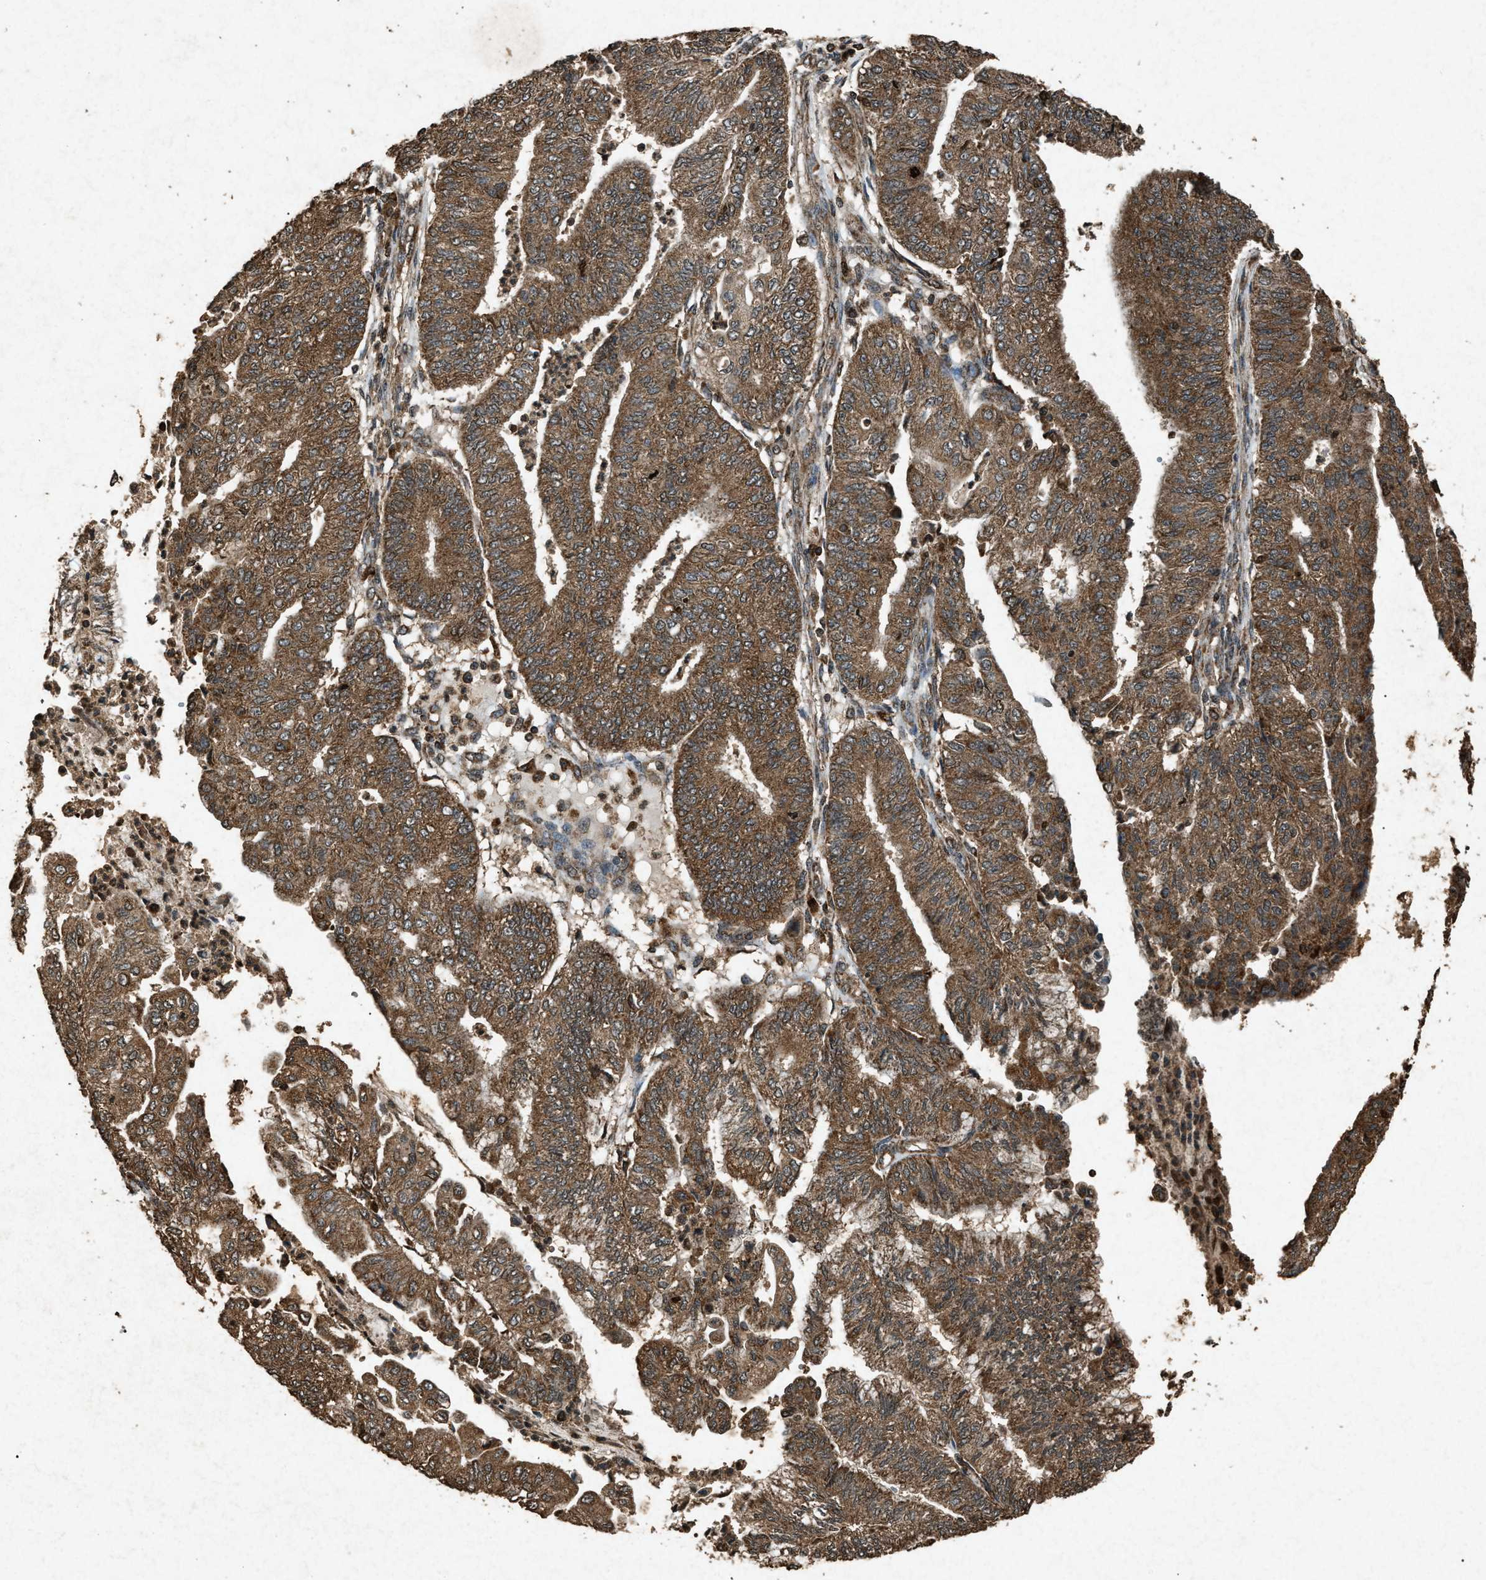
{"staining": {"intensity": "strong", "quantity": ">75%", "location": "cytoplasmic/membranous"}, "tissue": "endometrial cancer", "cell_type": "Tumor cells", "image_type": "cancer", "snomed": [{"axis": "morphology", "description": "Adenocarcinoma, NOS"}, {"axis": "topography", "description": "Endometrium"}], "caption": "A micrograph of human endometrial adenocarcinoma stained for a protein exhibits strong cytoplasmic/membranous brown staining in tumor cells.", "gene": "OAS1", "patient": {"sex": "female", "age": 59}}